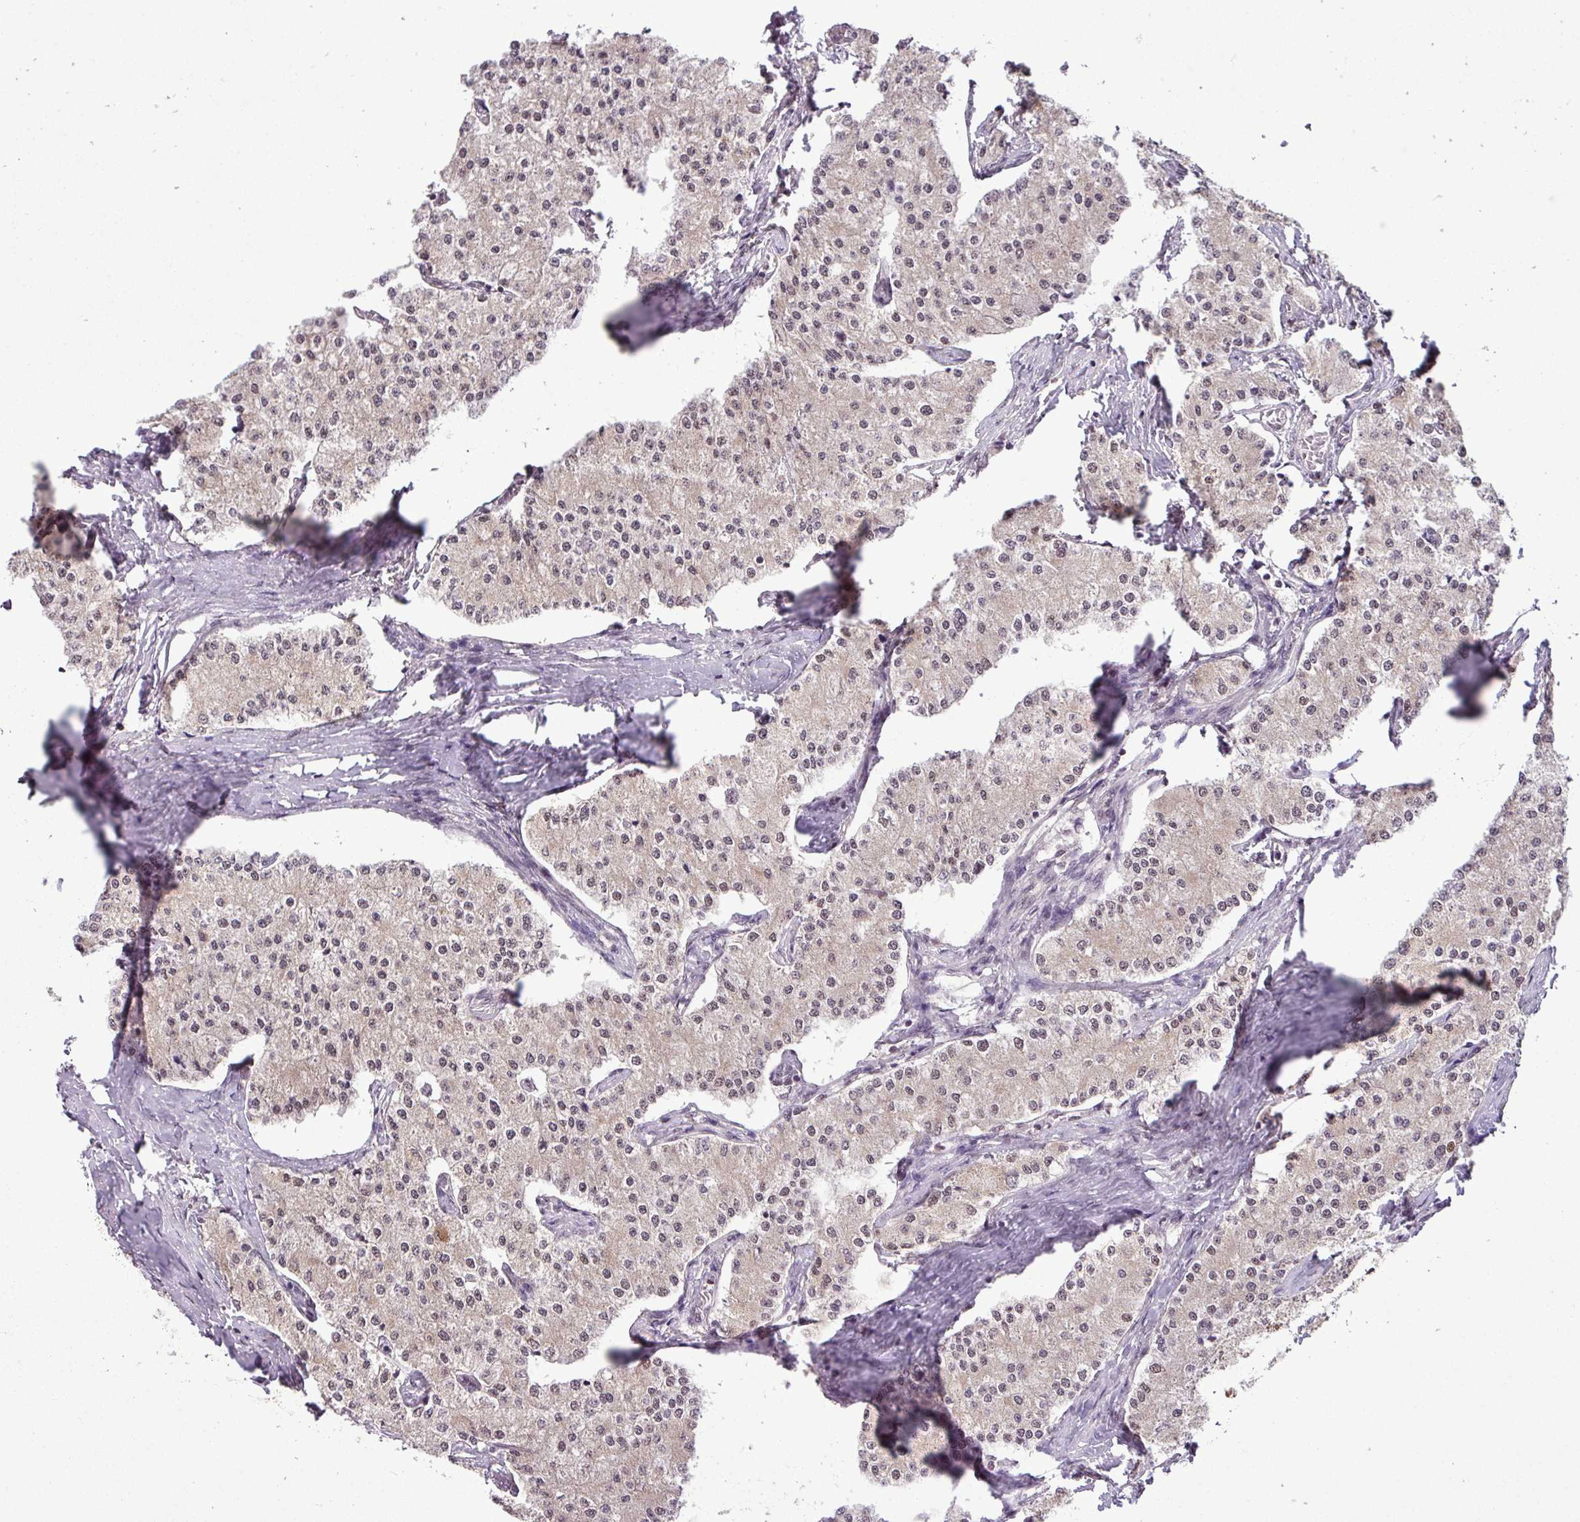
{"staining": {"intensity": "weak", "quantity": "25%-75%", "location": "nuclear"}, "tissue": "carcinoid", "cell_type": "Tumor cells", "image_type": "cancer", "snomed": [{"axis": "morphology", "description": "Carcinoid, malignant, NOS"}, {"axis": "topography", "description": "Colon"}], "caption": "High-power microscopy captured an immunohistochemistry (IHC) image of malignant carcinoid, revealing weak nuclear staining in approximately 25%-75% of tumor cells.", "gene": "MFHAS1", "patient": {"sex": "female", "age": 52}}